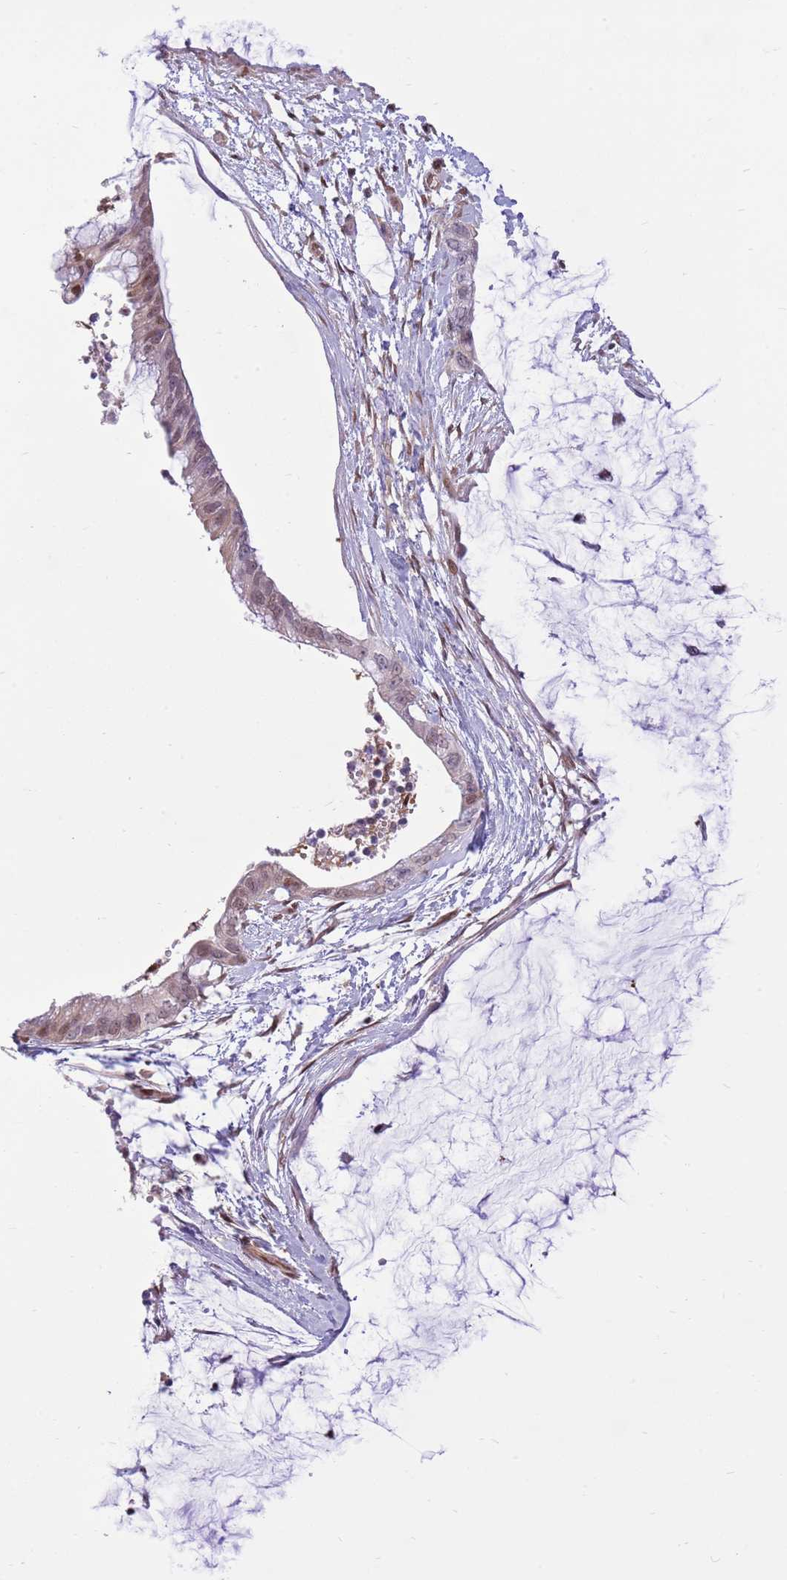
{"staining": {"intensity": "weak", "quantity": "25%-75%", "location": "nuclear"}, "tissue": "ovarian cancer", "cell_type": "Tumor cells", "image_type": "cancer", "snomed": [{"axis": "morphology", "description": "Cystadenocarcinoma, mucinous, NOS"}, {"axis": "topography", "description": "Ovary"}], "caption": "High-power microscopy captured an immunohistochemistry image of ovarian cancer (mucinous cystadenocarcinoma), revealing weak nuclear staining in about 25%-75% of tumor cells.", "gene": "NSFL1C", "patient": {"sex": "female", "age": 39}}